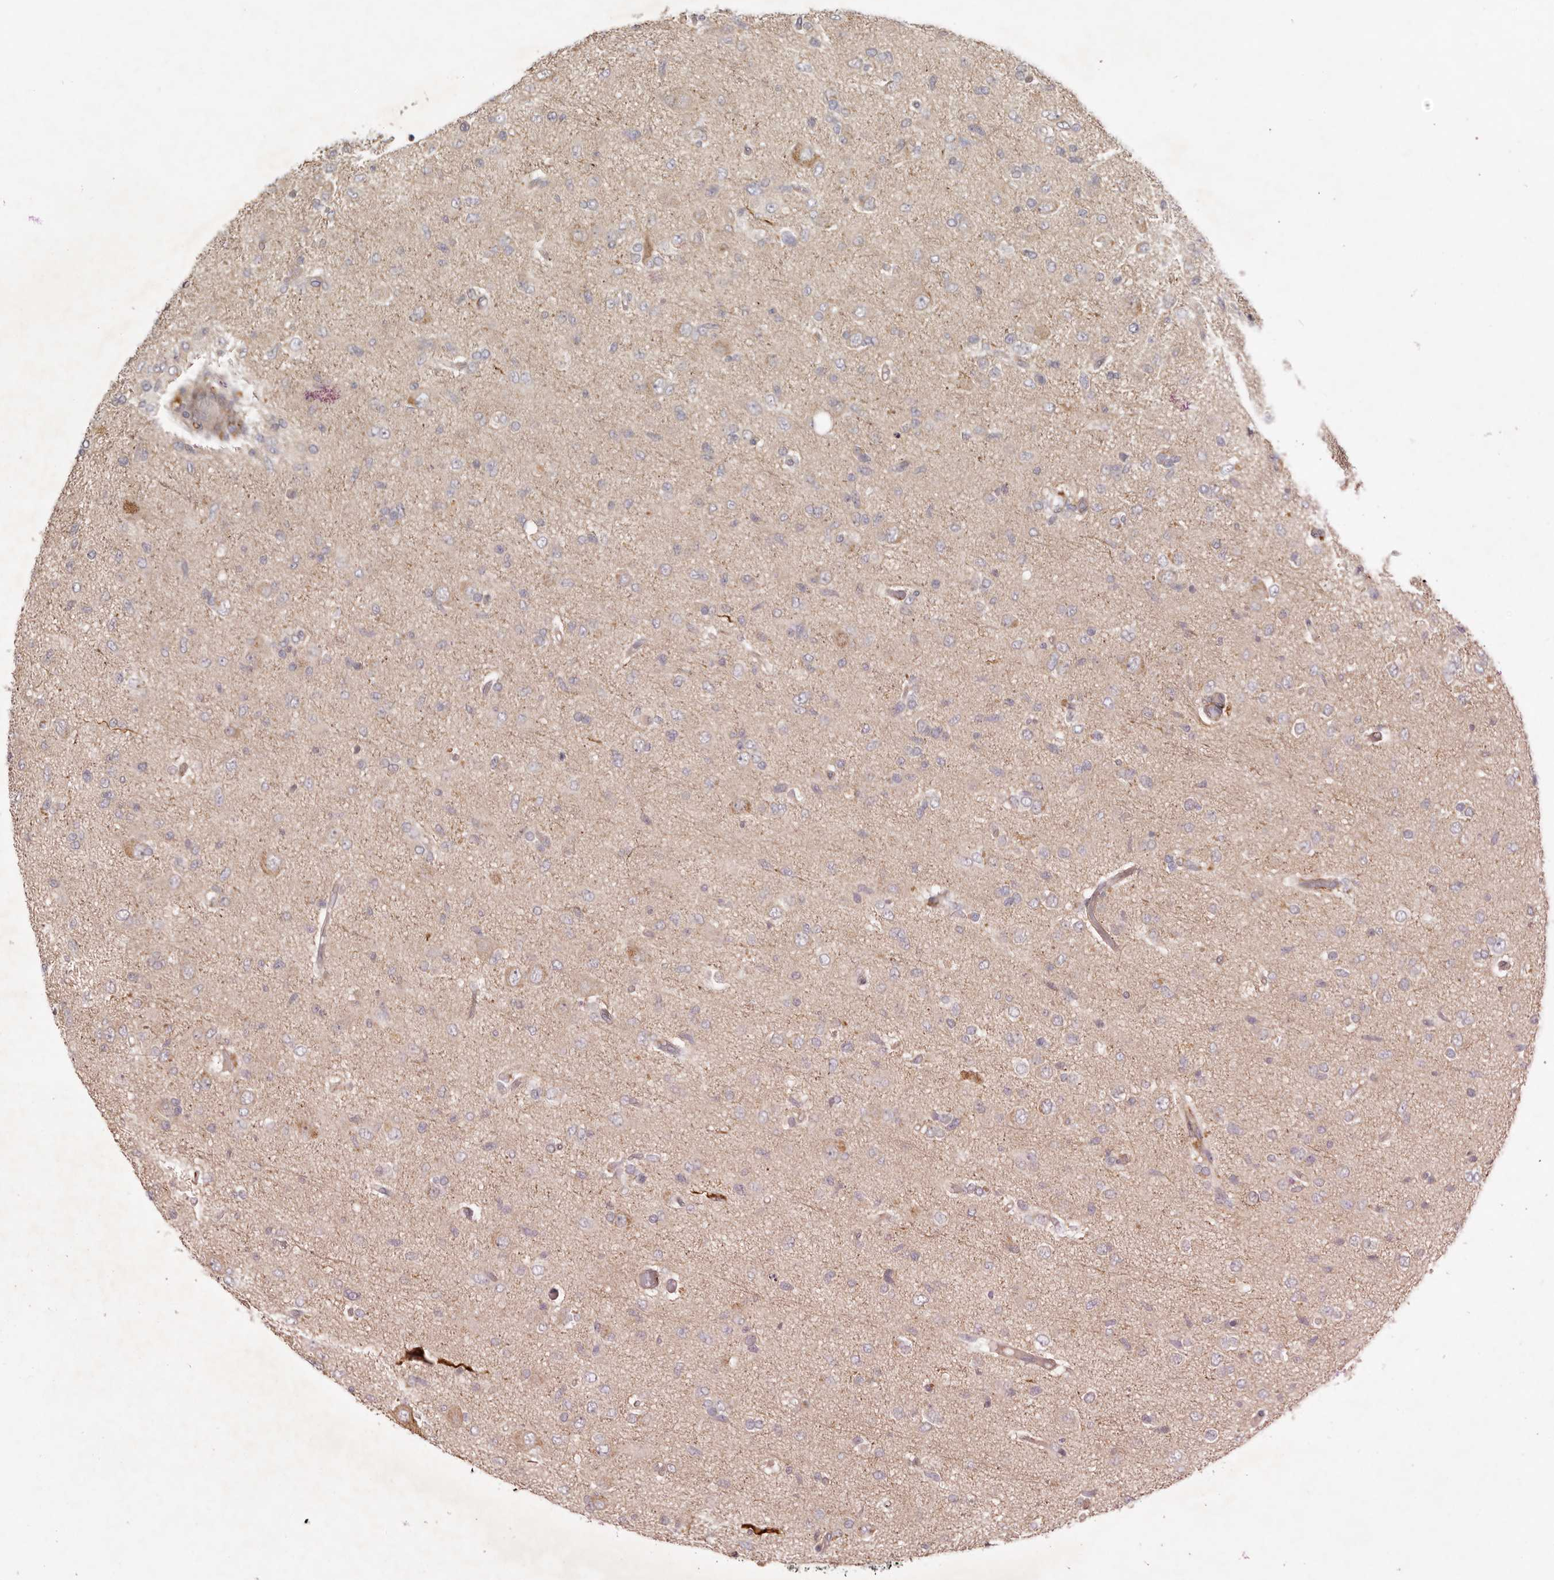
{"staining": {"intensity": "negative", "quantity": "none", "location": "none"}, "tissue": "glioma", "cell_type": "Tumor cells", "image_type": "cancer", "snomed": [{"axis": "morphology", "description": "Glioma, malignant, High grade"}, {"axis": "topography", "description": "Brain"}], "caption": "The micrograph shows no staining of tumor cells in glioma.", "gene": "ADAMTS9", "patient": {"sex": "female", "age": 59}}